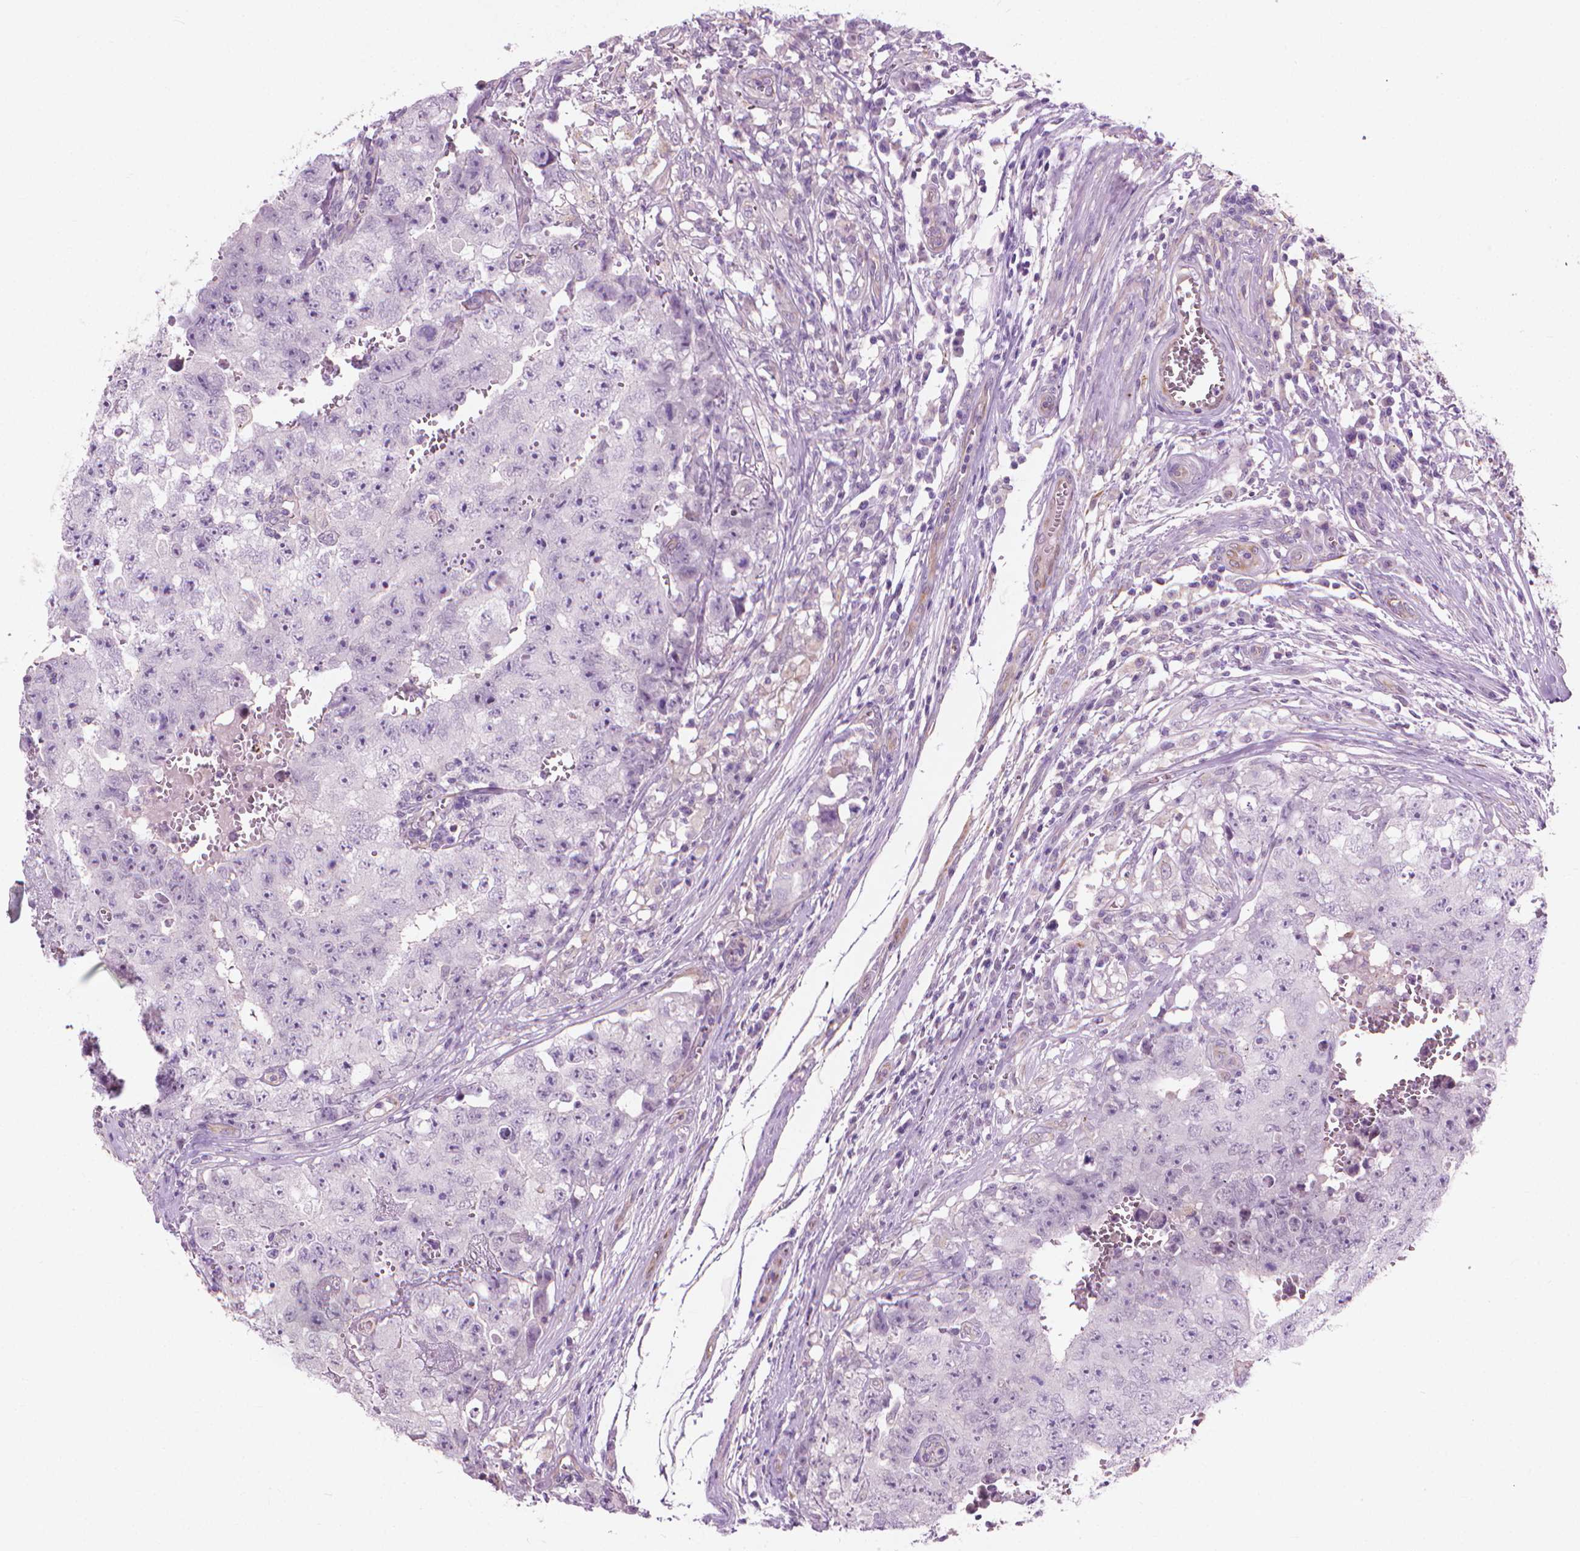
{"staining": {"intensity": "negative", "quantity": "none", "location": "none"}, "tissue": "testis cancer", "cell_type": "Tumor cells", "image_type": "cancer", "snomed": [{"axis": "morphology", "description": "Carcinoma, Embryonal, NOS"}, {"axis": "topography", "description": "Testis"}], "caption": "Immunohistochemistry image of neoplastic tissue: human testis embryonal carcinoma stained with DAB displays no significant protein positivity in tumor cells.", "gene": "KRT73", "patient": {"sex": "male", "age": 36}}